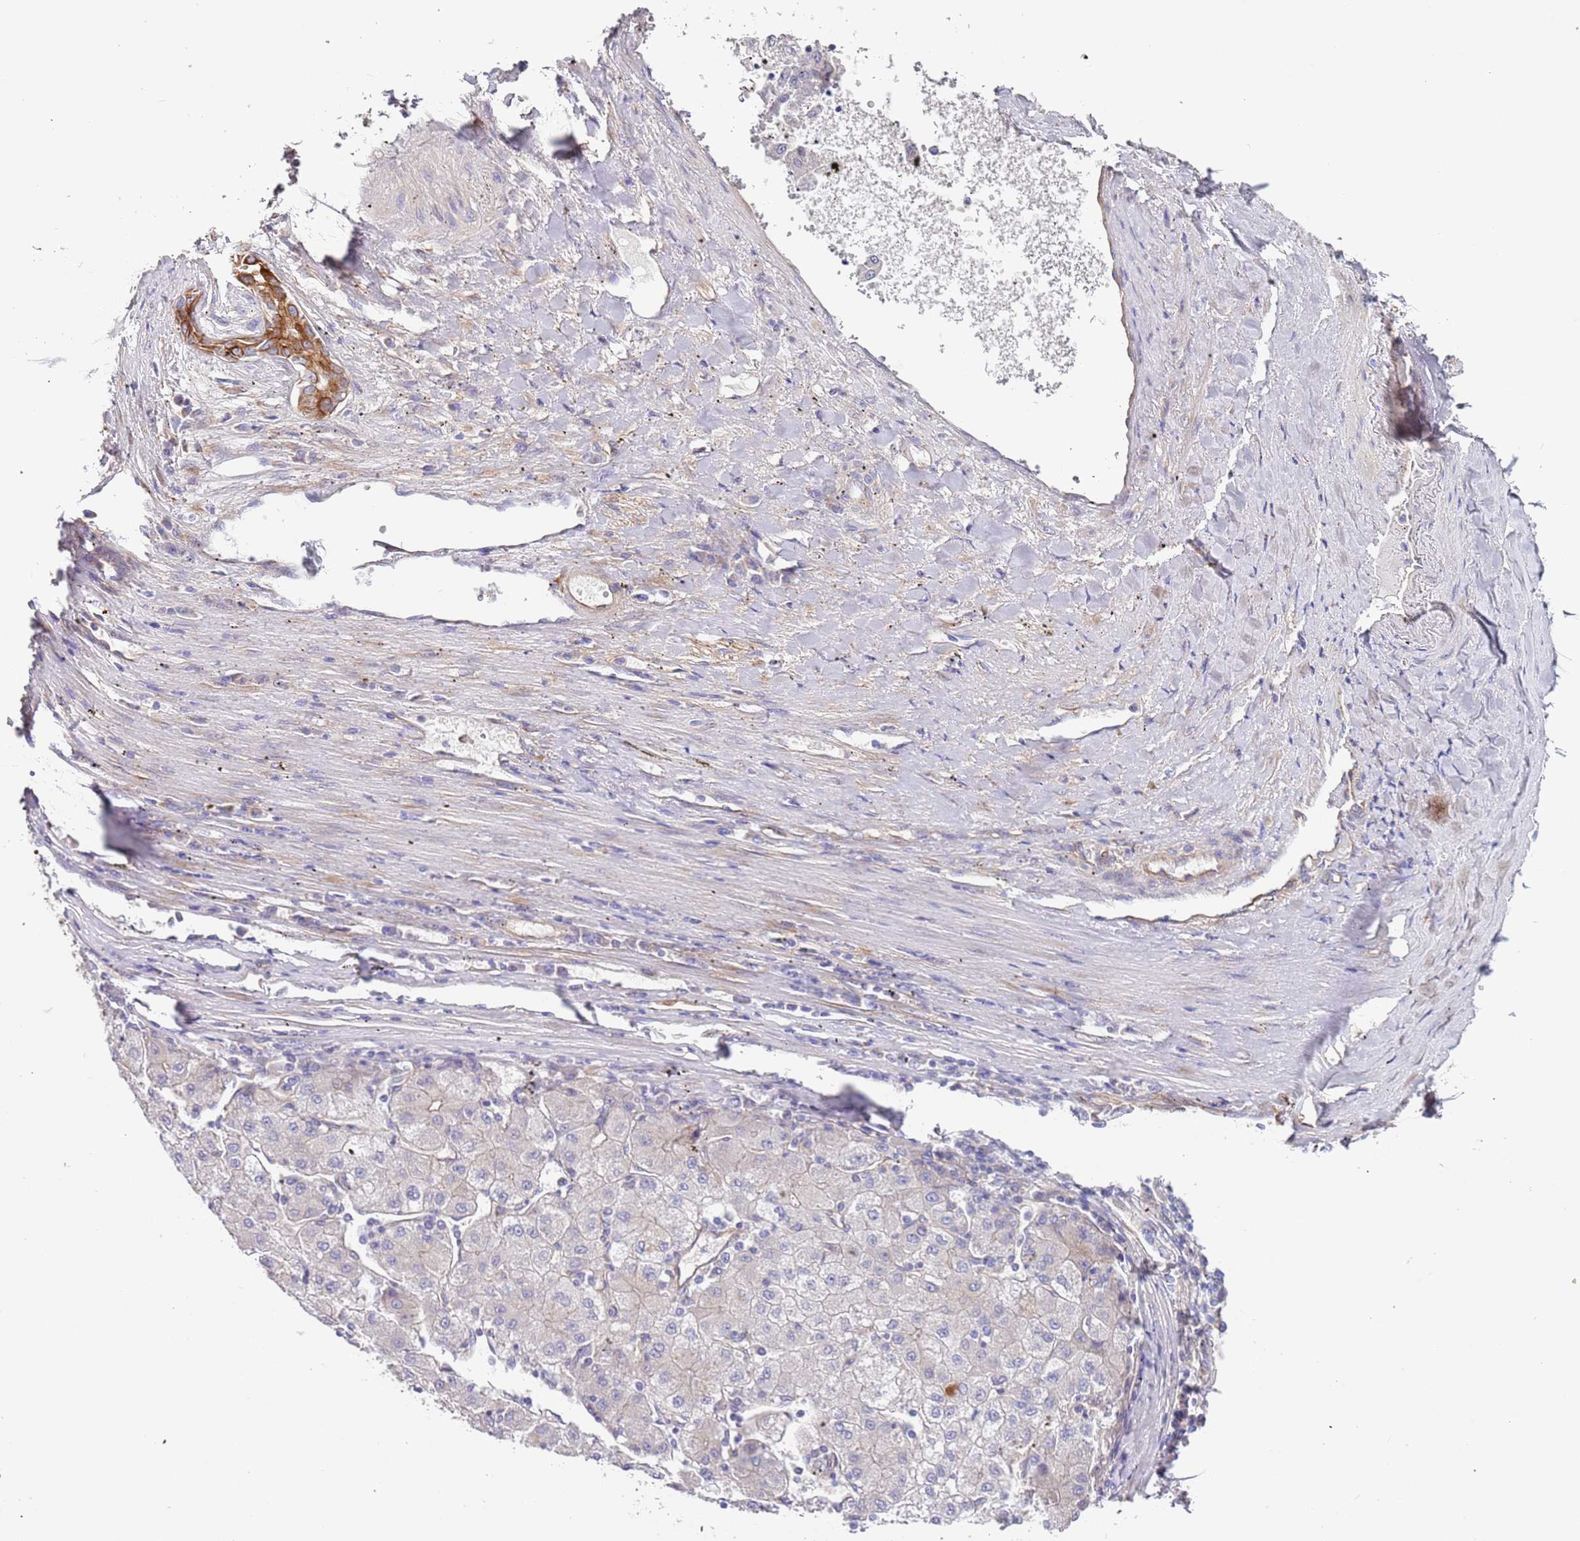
{"staining": {"intensity": "negative", "quantity": "none", "location": "none"}, "tissue": "liver cancer", "cell_type": "Tumor cells", "image_type": "cancer", "snomed": [{"axis": "morphology", "description": "Carcinoma, Hepatocellular, NOS"}, {"axis": "topography", "description": "Liver"}], "caption": "The image shows no staining of tumor cells in hepatocellular carcinoma (liver).", "gene": "LAMB4", "patient": {"sex": "male", "age": 72}}